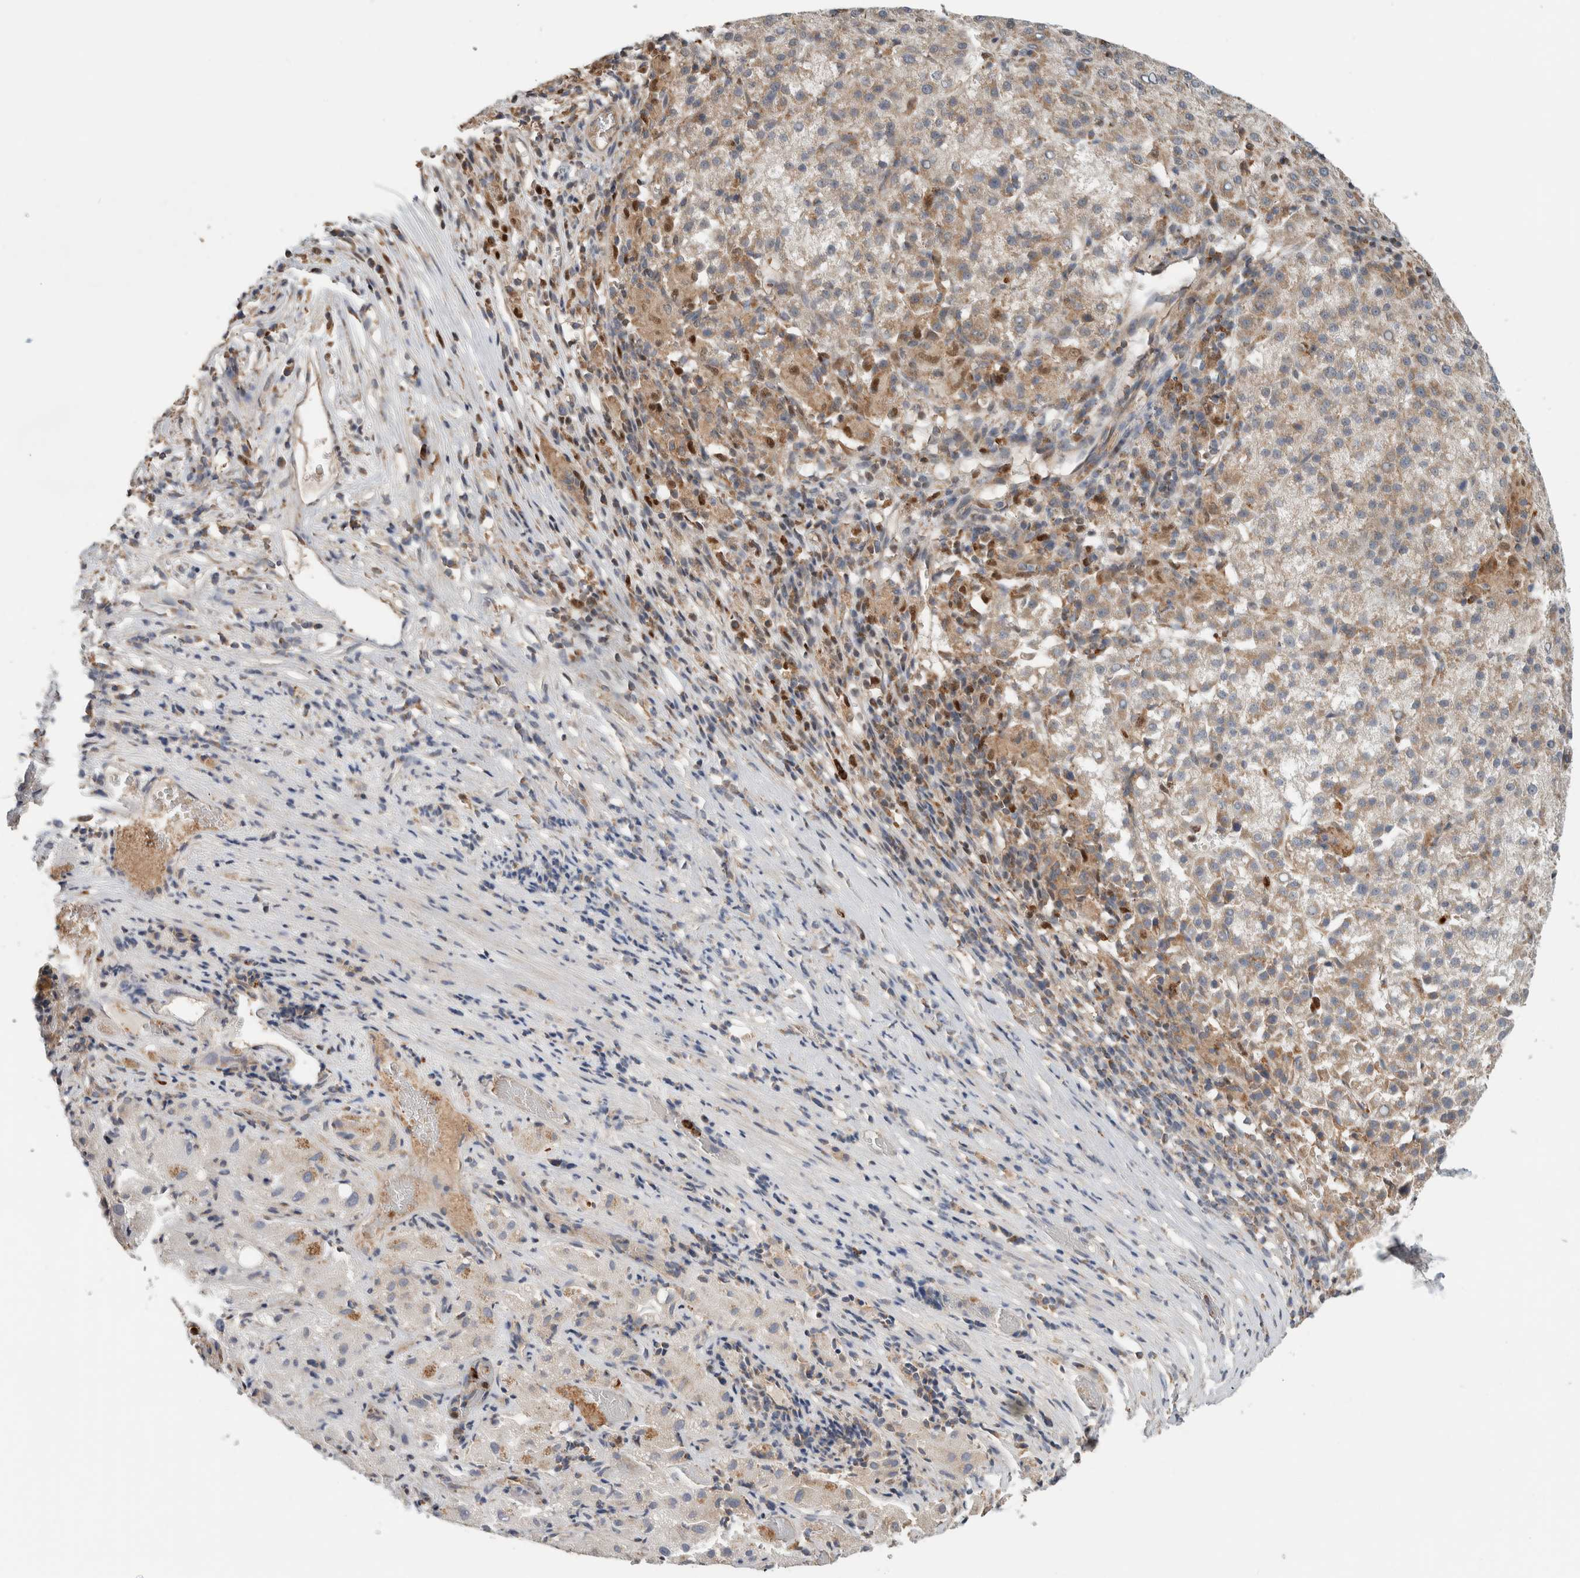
{"staining": {"intensity": "weak", "quantity": ">75%", "location": "cytoplasmic/membranous"}, "tissue": "liver cancer", "cell_type": "Tumor cells", "image_type": "cancer", "snomed": [{"axis": "morphology", "description": "Carcinoma, Hepatocellular, NOS"}, {"axis": "topography", "description": "Liver"}], "caption": "Immunohistochemical staining of human liver cancer displays weak cytoplasmic/membranous protein expression in about >75% of tumor cells.", "gene": "VPS53", "patient": {"sex": "female", "age": 58}}